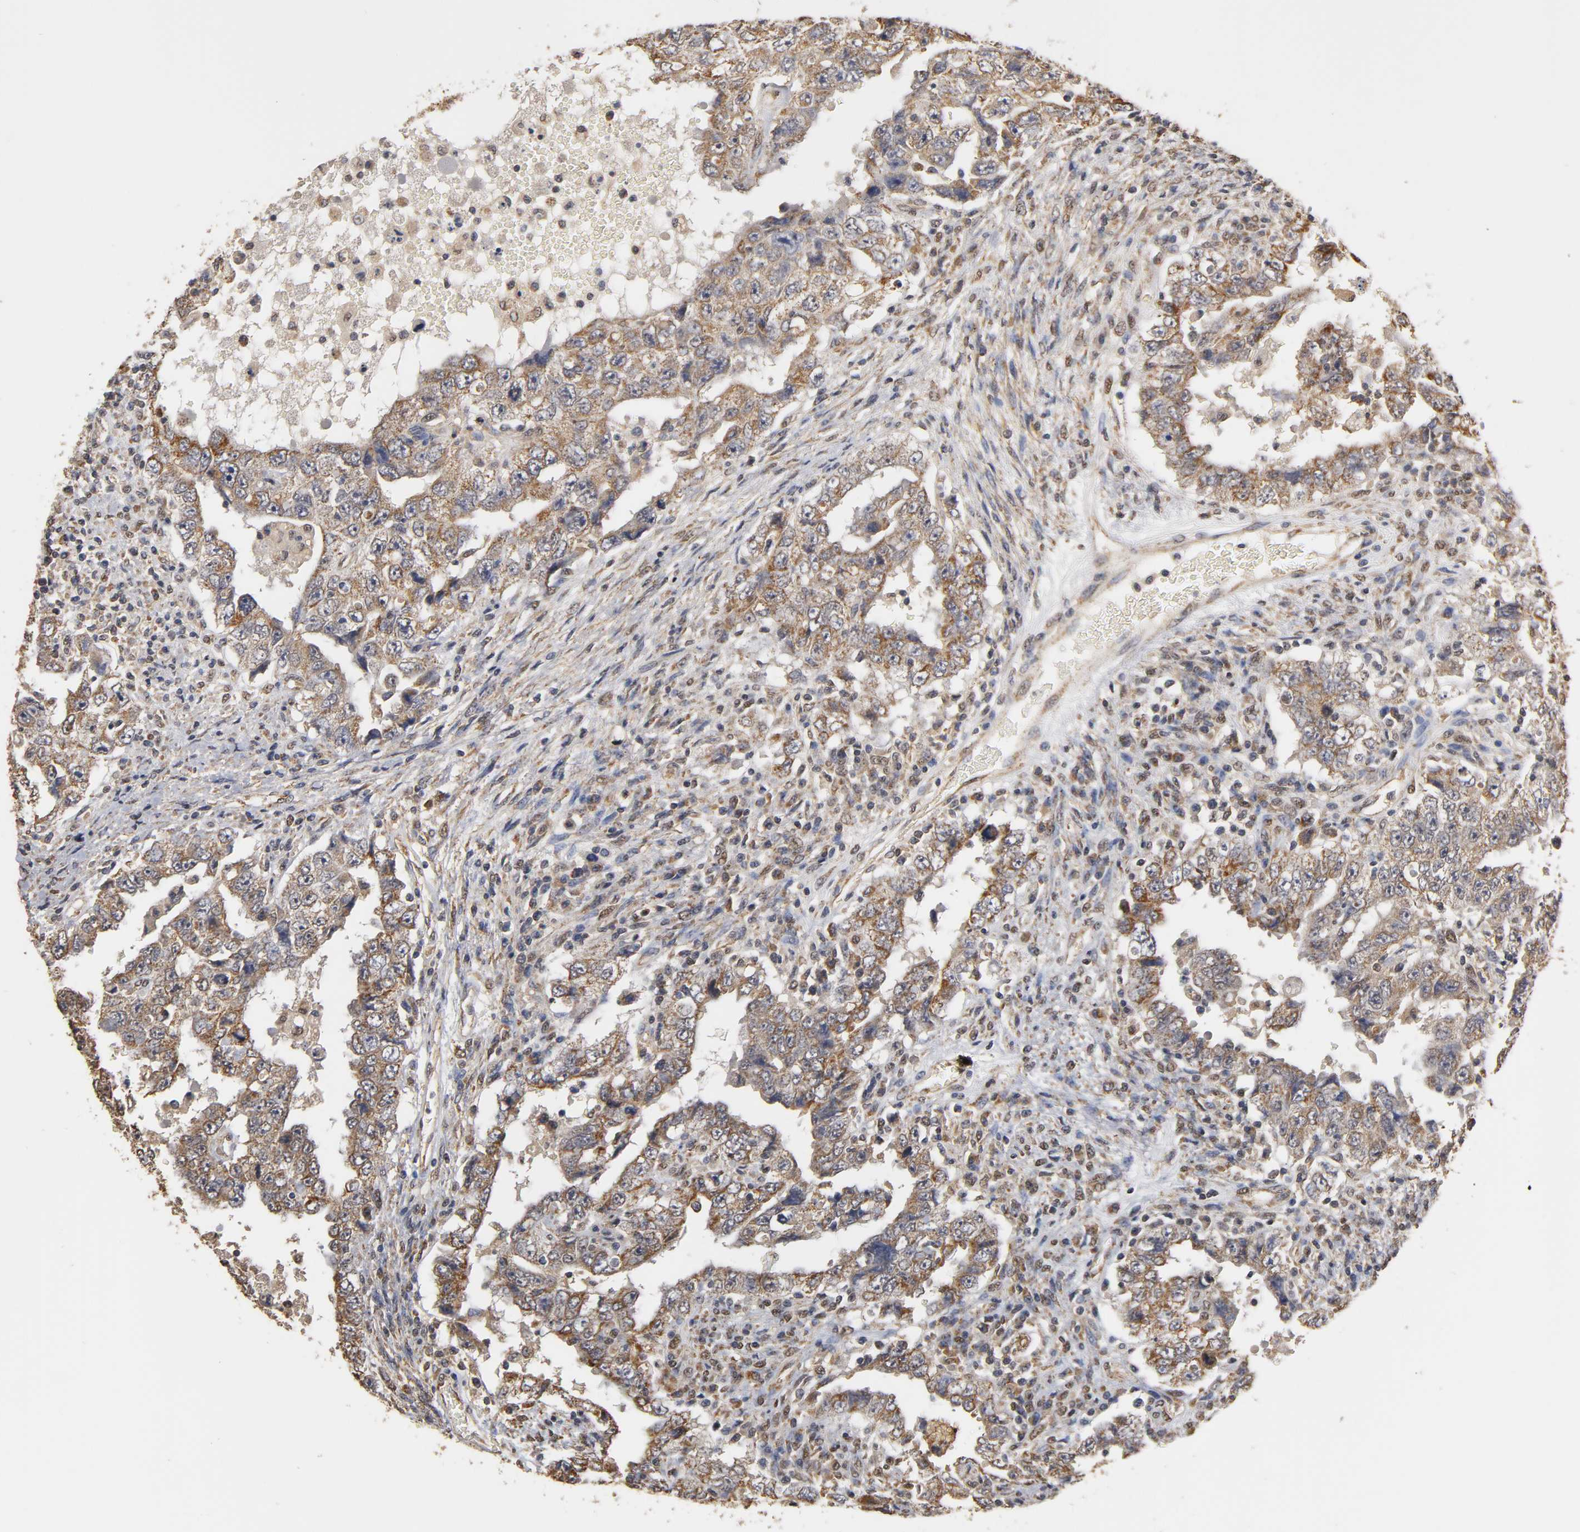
{"staining": {"intensity": "strong", "quantity": ">75%", "location": "cytoplasmic/membranous"}, "tissue": "testis cancer", "cell_type": "Tumor cells", "image_type": "cancer", "snomed": [{"axis": "morphology", "description": "Carcinoma, Embryonal, NOS"}, {"axis": "topography", "description": "Testis"}], "caption": "This is an image of immunohistochemistry staining of testis cancer, which shows strong staining in the cytoplasmic/membranous of tumor cells.", "gene": "PKN1", "patient": {"sex": "male", "age": 26}}